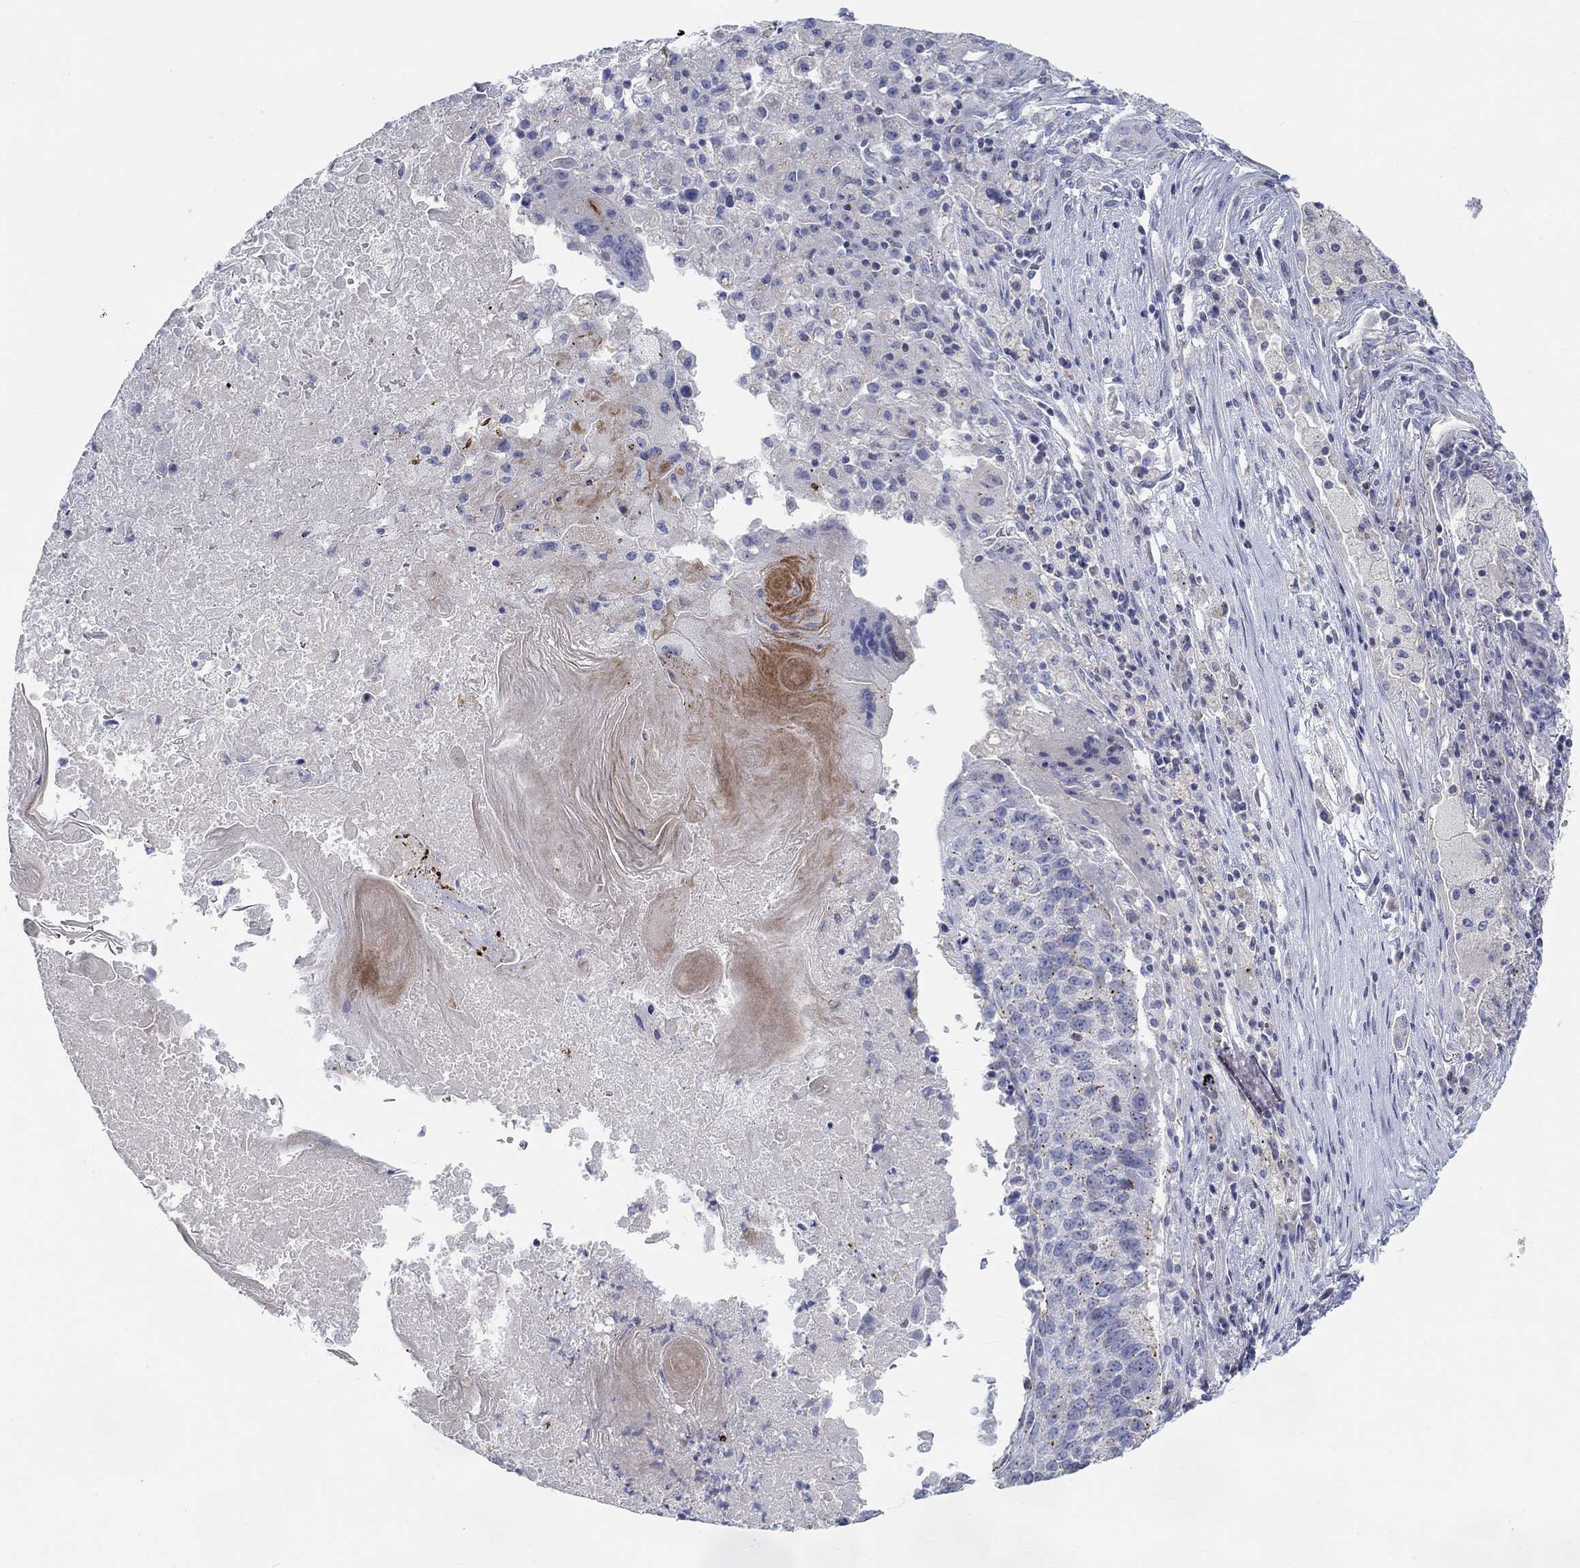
{"staining": {"intensity": "moderate", "quantity": "<25%", "location": "cytoplasmic/membranous"}, "tissue": "lung cancer", "cell_type": "Tumor cells", "image_type": "cancer", "snomed": [{"axis": "morphology", "description": "Squamous cell carcinoma, NOS"}, {"axis": "topography", "description": "Lung"}], "caption": "Tumor cells reveal moderate cytoplasmic/membranous expression in approximately <25% of cells in lung cancer (squamous cell carcinoma).", "gene": "NAV3", "patient": {"sex": "male", "age": 73}}